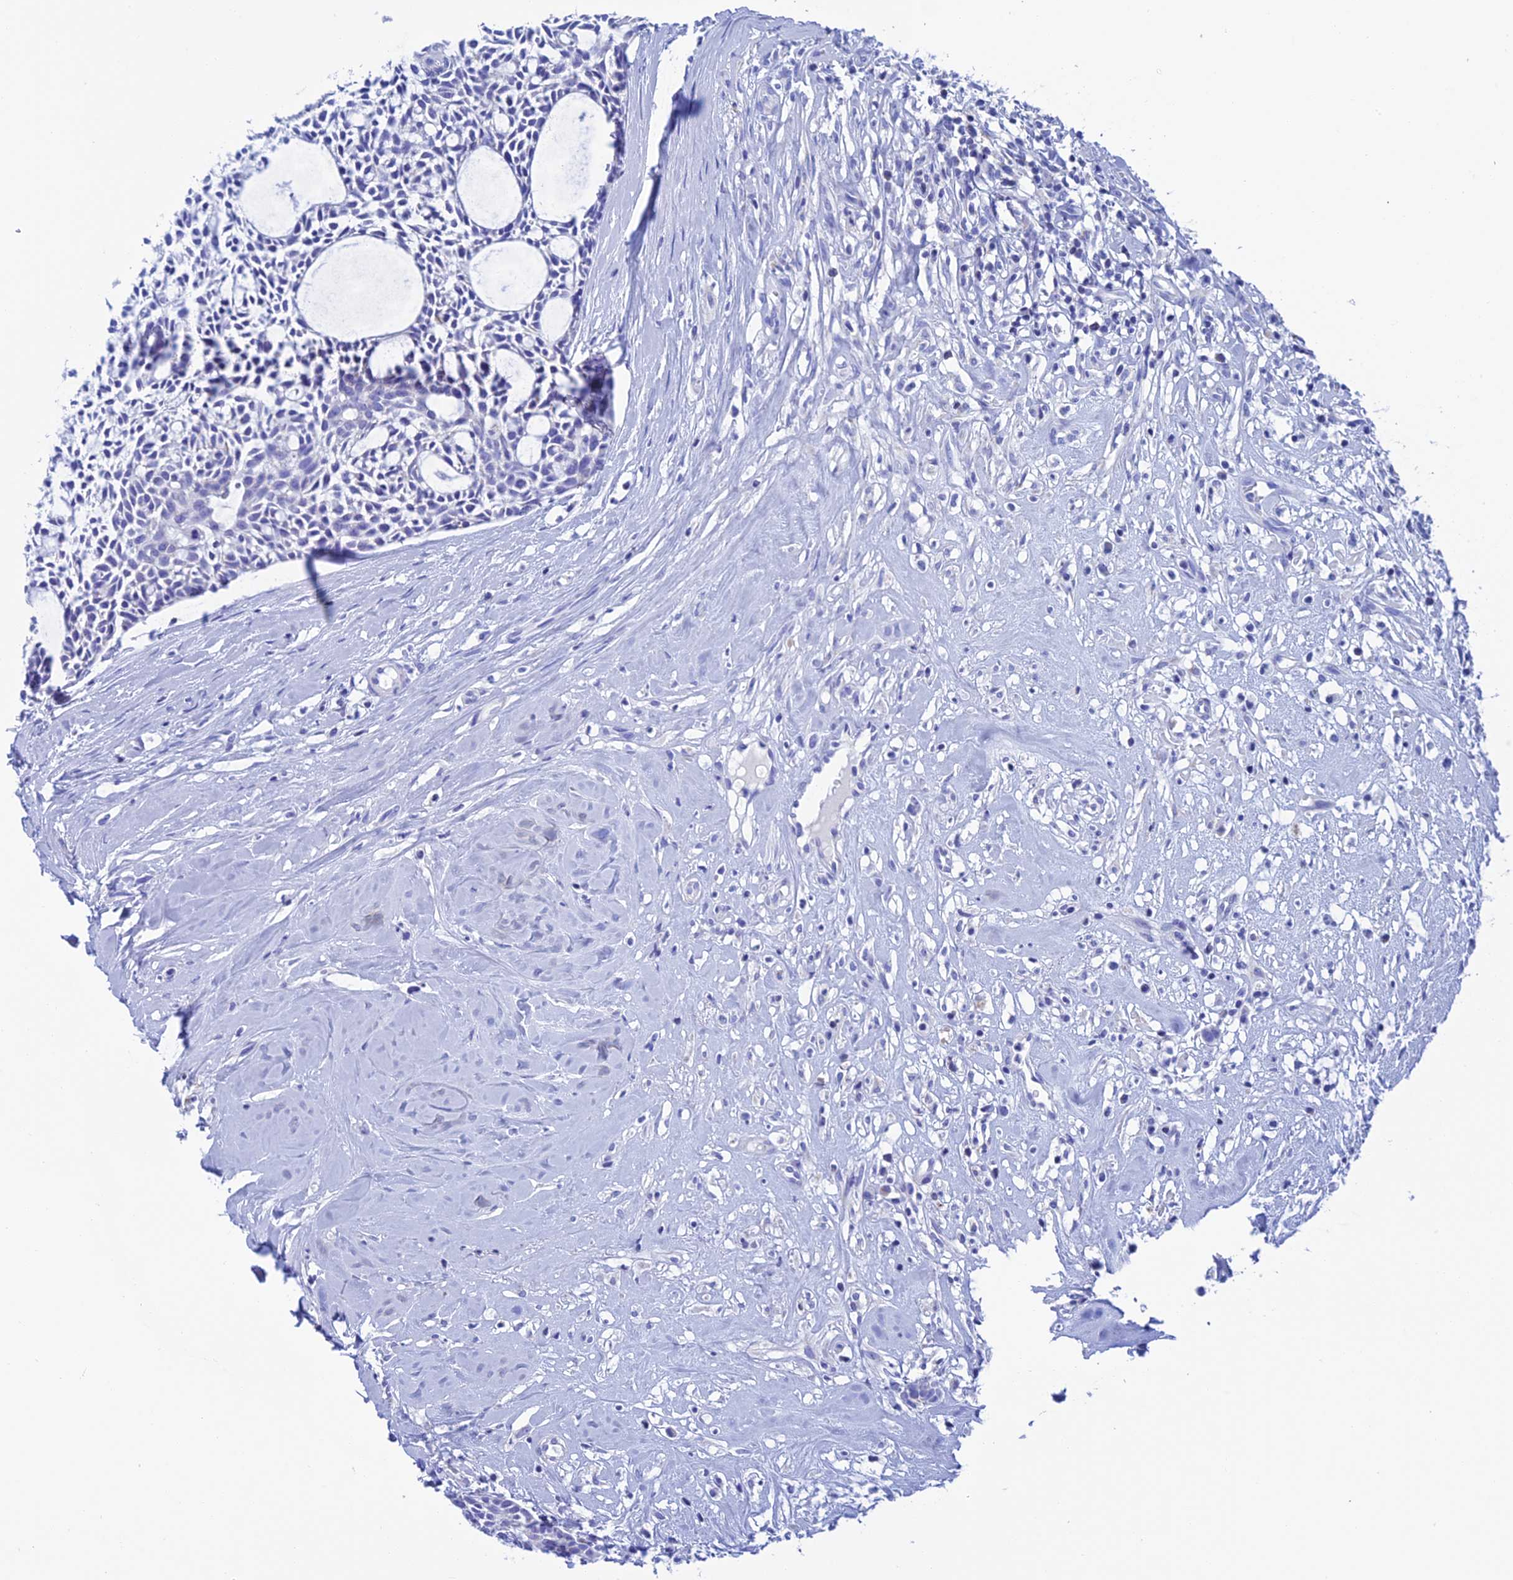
{"staining": {"intensity": "negative", "quantity": "none", "location": "none"}, "tissue": "head and neck cancer", "cell_type": "Tumor cells", "image_type": "cancer", "snomed": [{"axis": "morphology", "description": "Adenocarcinoma, NOS"}, {"axis": "topography", "description": "Subcutis"}, {"axis": "topography", "description": "Head-Neck"}], "caption": "High magnification brightfield microscopy of head and neck cancer (adenocarcinoma) stained with DAB (brown) and counterstained with hematoxylin (blue): tumor cells show no significant expression.", "gene": "NXPE4", "patient": {"sex": "female", "age": 73}}